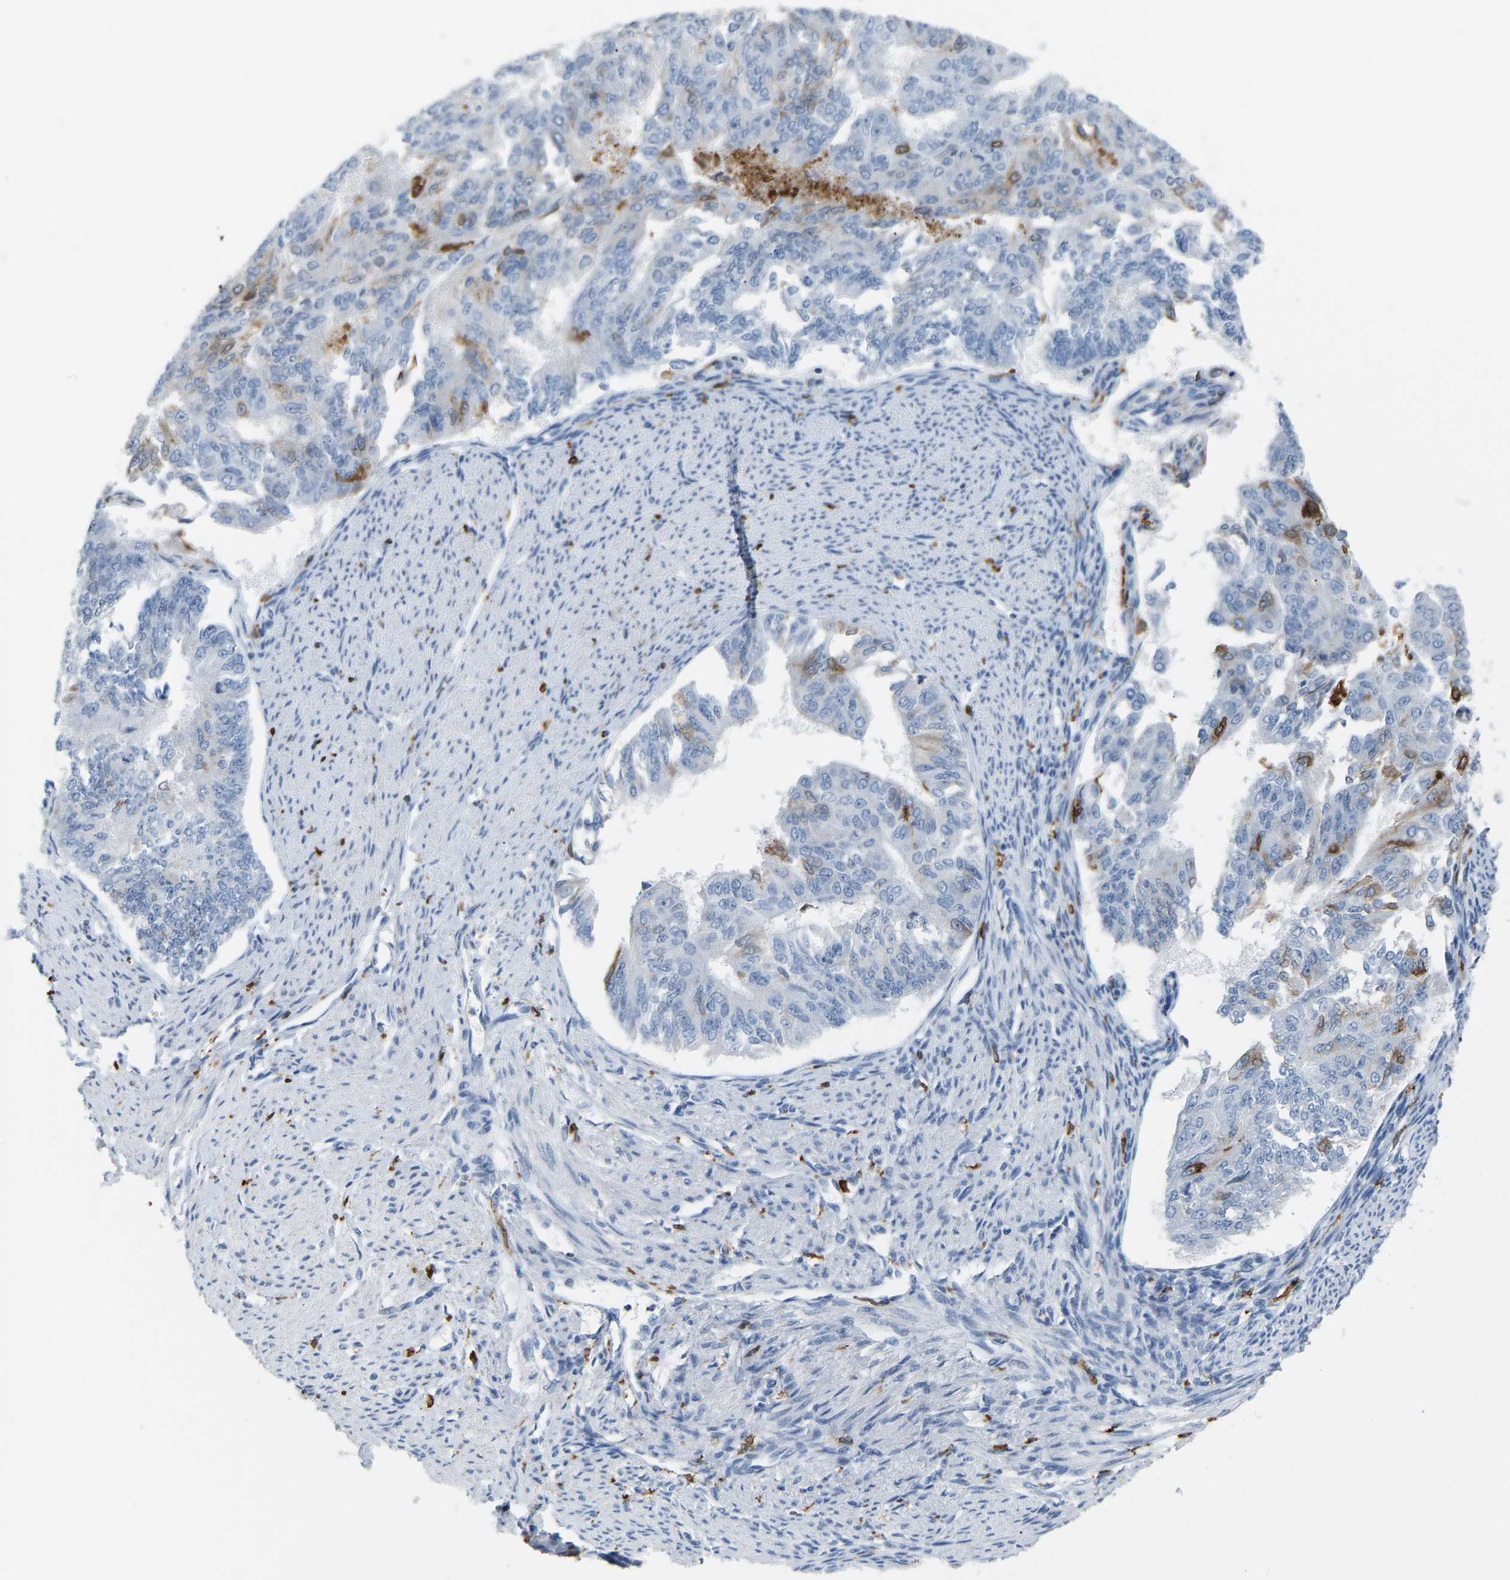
{"staining": {"intensity": "moderate", "quantity": "<25%", "location": "cytoplasmic/membranous"}, "tissue": "endometrial cancer", "cell_type": "Tumor cells", "image_type": "cancer", "snomed": [{"axis": "morphology", "description": "Adenocarcinoma, NOS"}, {"axis": "topography", "description": "Endometrium"}], "caption": "Moderate cytoplasmic/membranous protein staining is seen in approximately <25% of tumor cells in endometrial adenocarcinoma.", "gene": "PTGS1", "patient": {"sex": "female", "age": 32}}